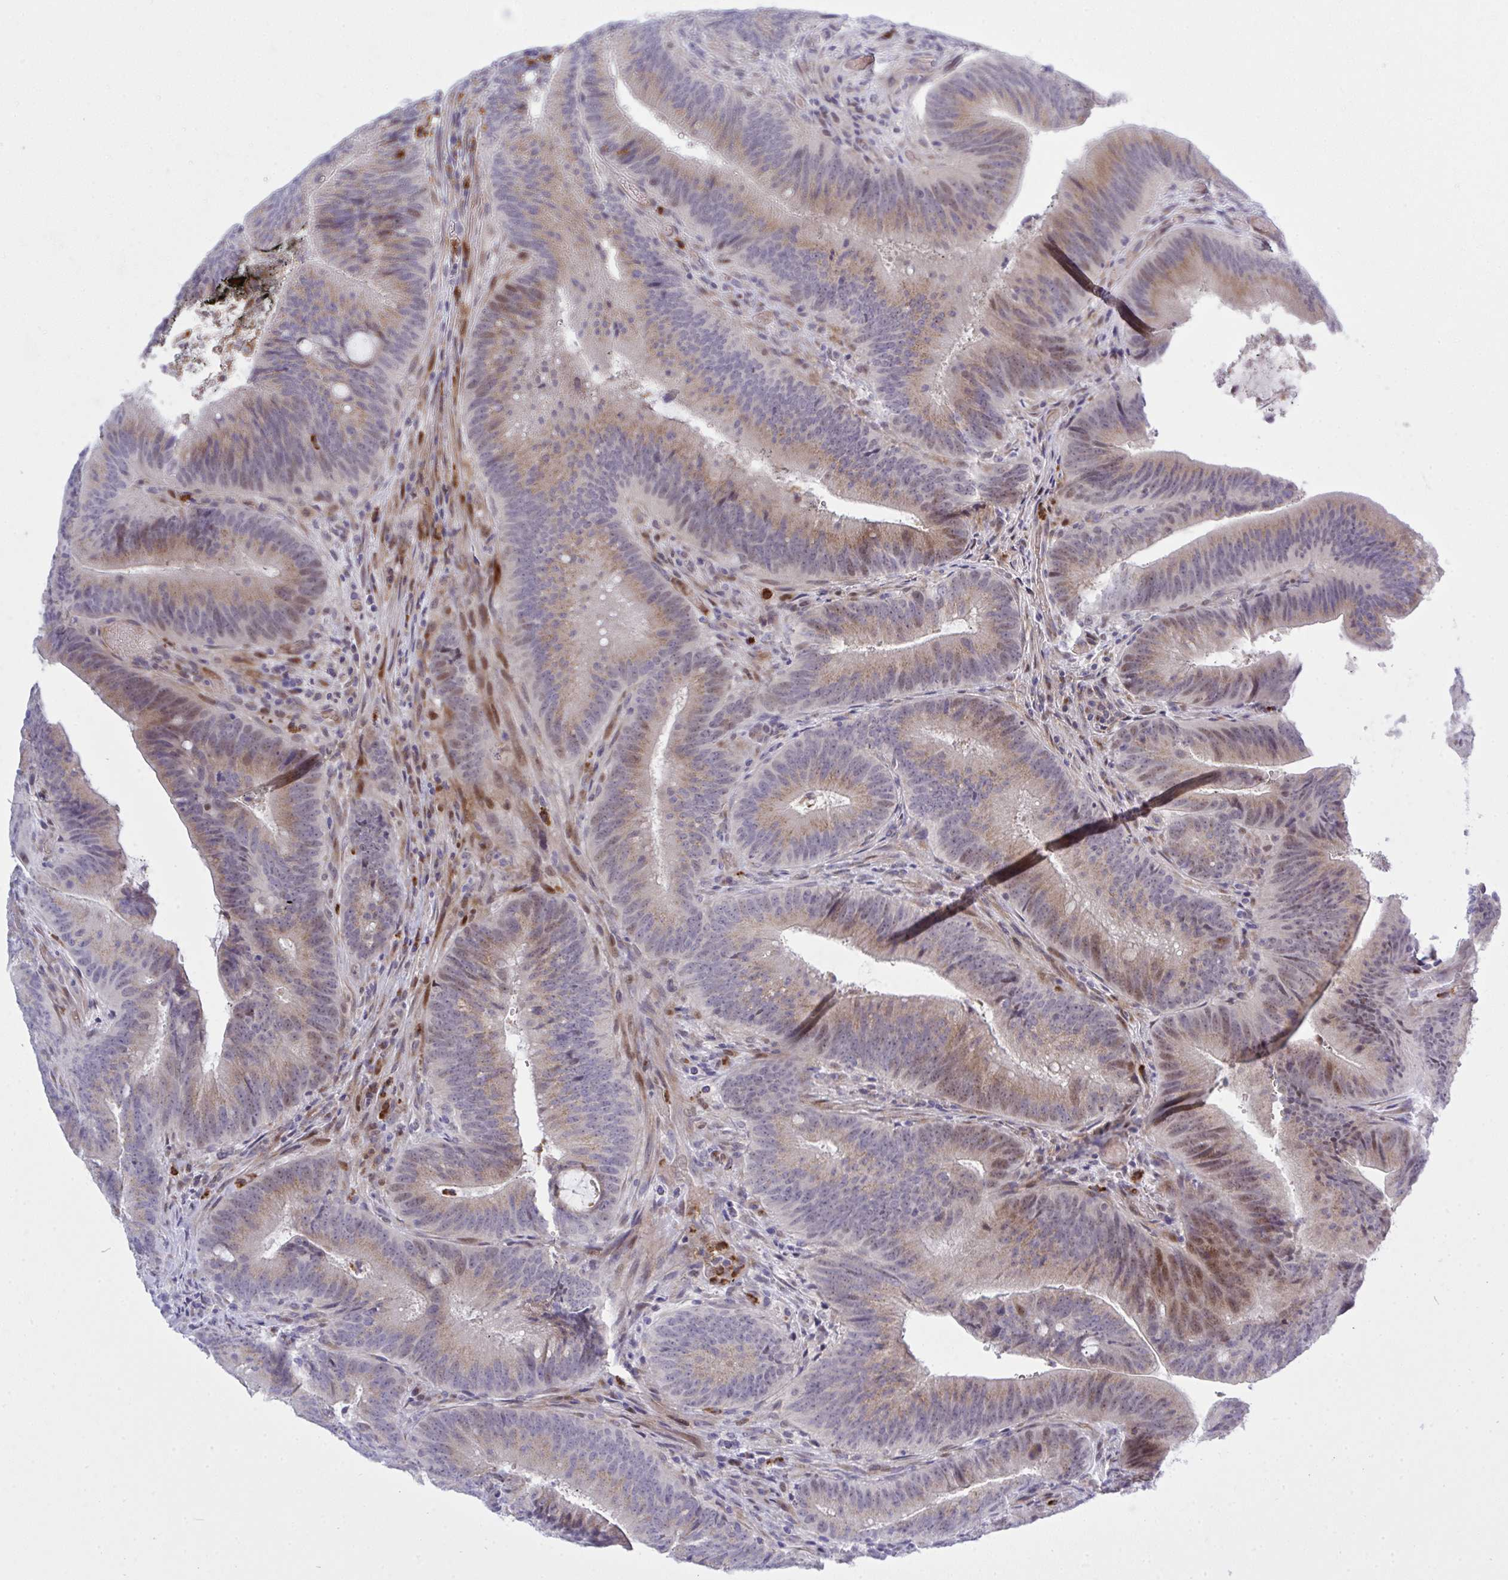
{"staining": {"intensity": "moderate", "quantity": "25%-75%", "location": "cytoplasmic/membranous,nuclear"}, "tissue": "colorectal cancer", "cell_type": "Tumor cells", "image_type": "cancer", "snomed": [{"axis": "morphology", "description": "Adenocarcinoma, NOS"}, {"axis": "topography", "description": "Colon"}], "caption": "An immunohistochemistry micrograph of tumor tissue is shown. Protein staining in brown highlights moderate cytoplasmic/membranous and nuclear positivity in colorectal cancer within tumor cells.", "gene": "ZNF554", "patient": {"sex": "female", "age": 43}}